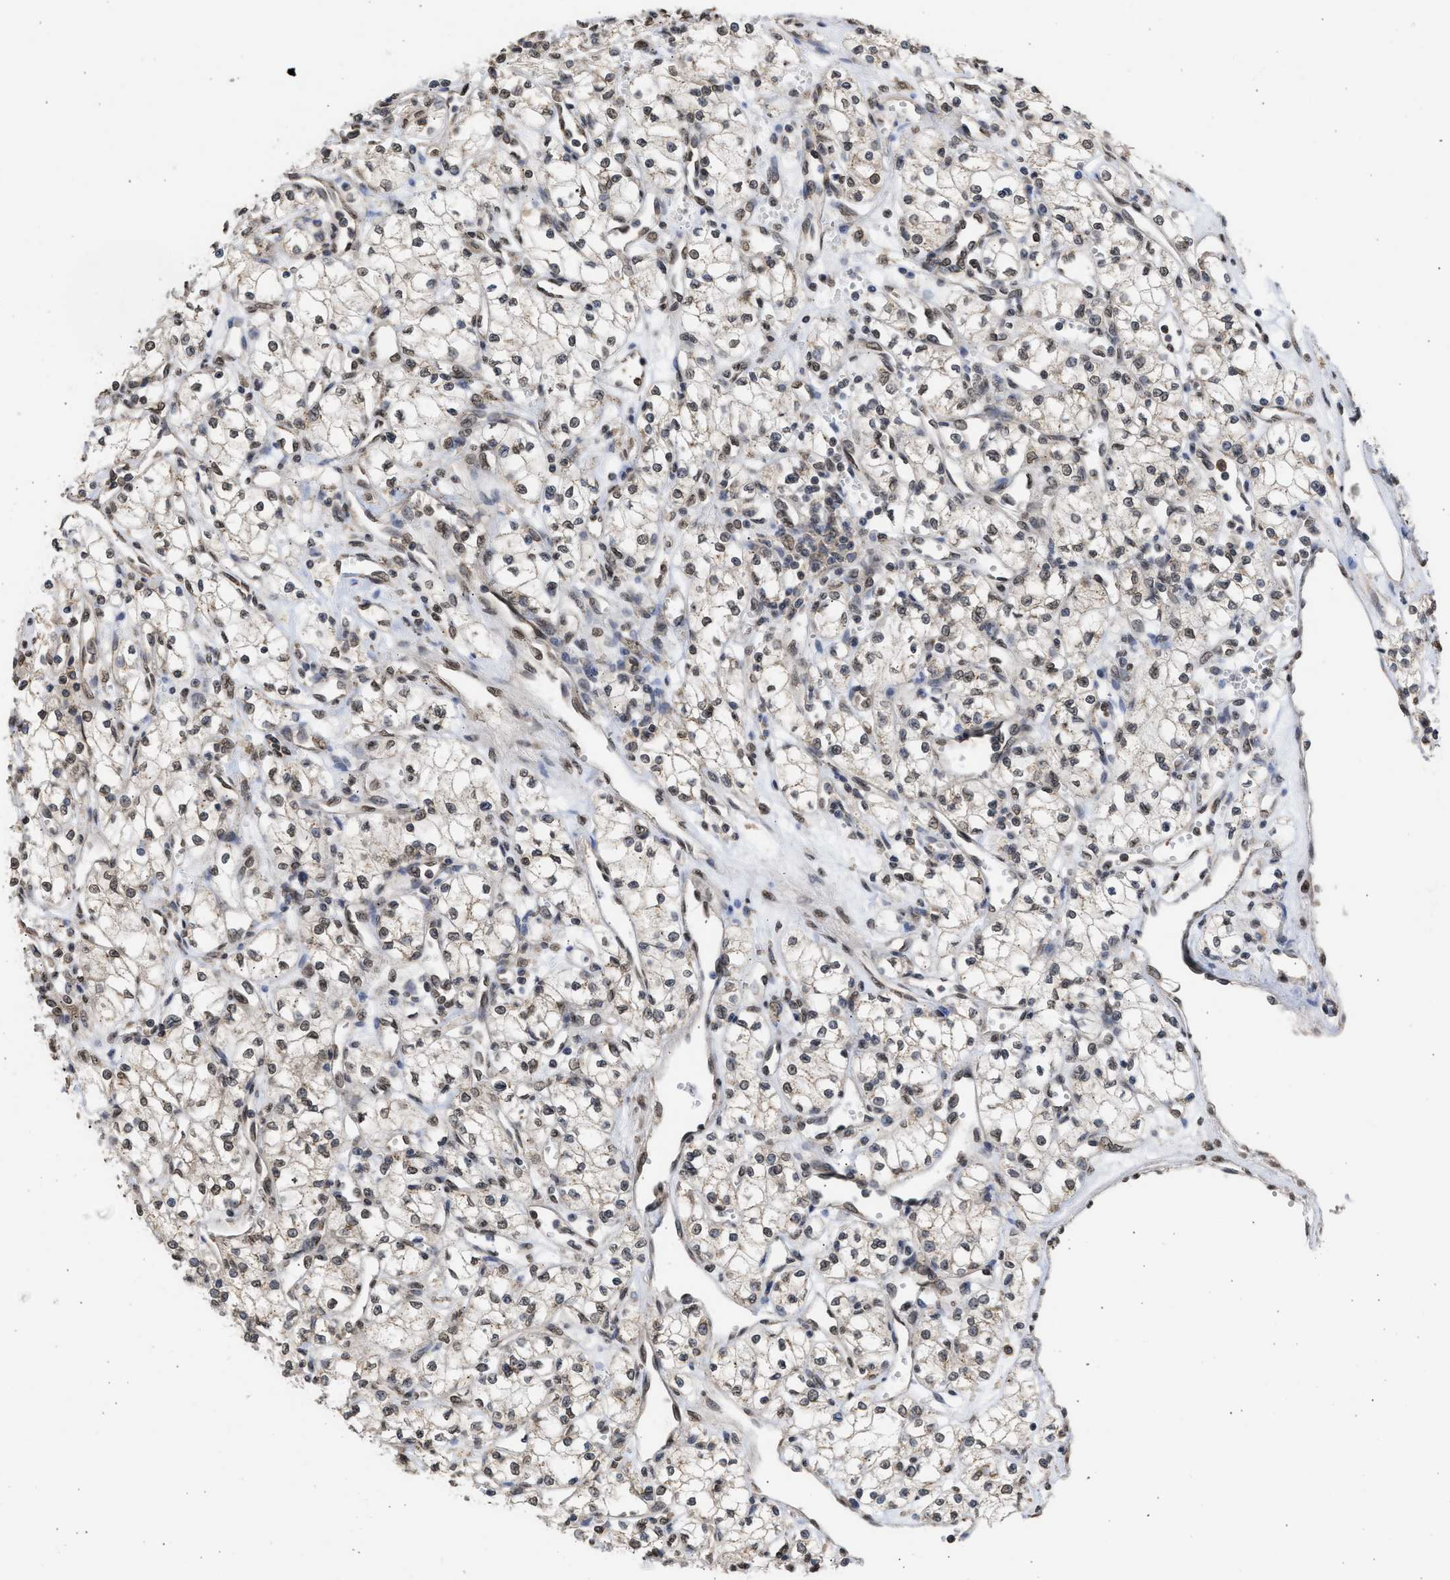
{"staining": {"intensity": "weak", "quantity": "<25%", "location": "nuclear"}, "tissue": "renal cancer", "cell_type": "Tumor cells", "image_type": "cancer", "snomed": [{"axis": "morphology", "description": "Adenocarcinoma, NOS"}, {"axis": "topography", "description": "Kidney"}], "caption": "A histopathology image of renal adenocarcinoma stained for a protein demonstrates no brown staining in tumor cells.", "gene": "NUP35", "patient": {"sex": "male", "age": 59}}